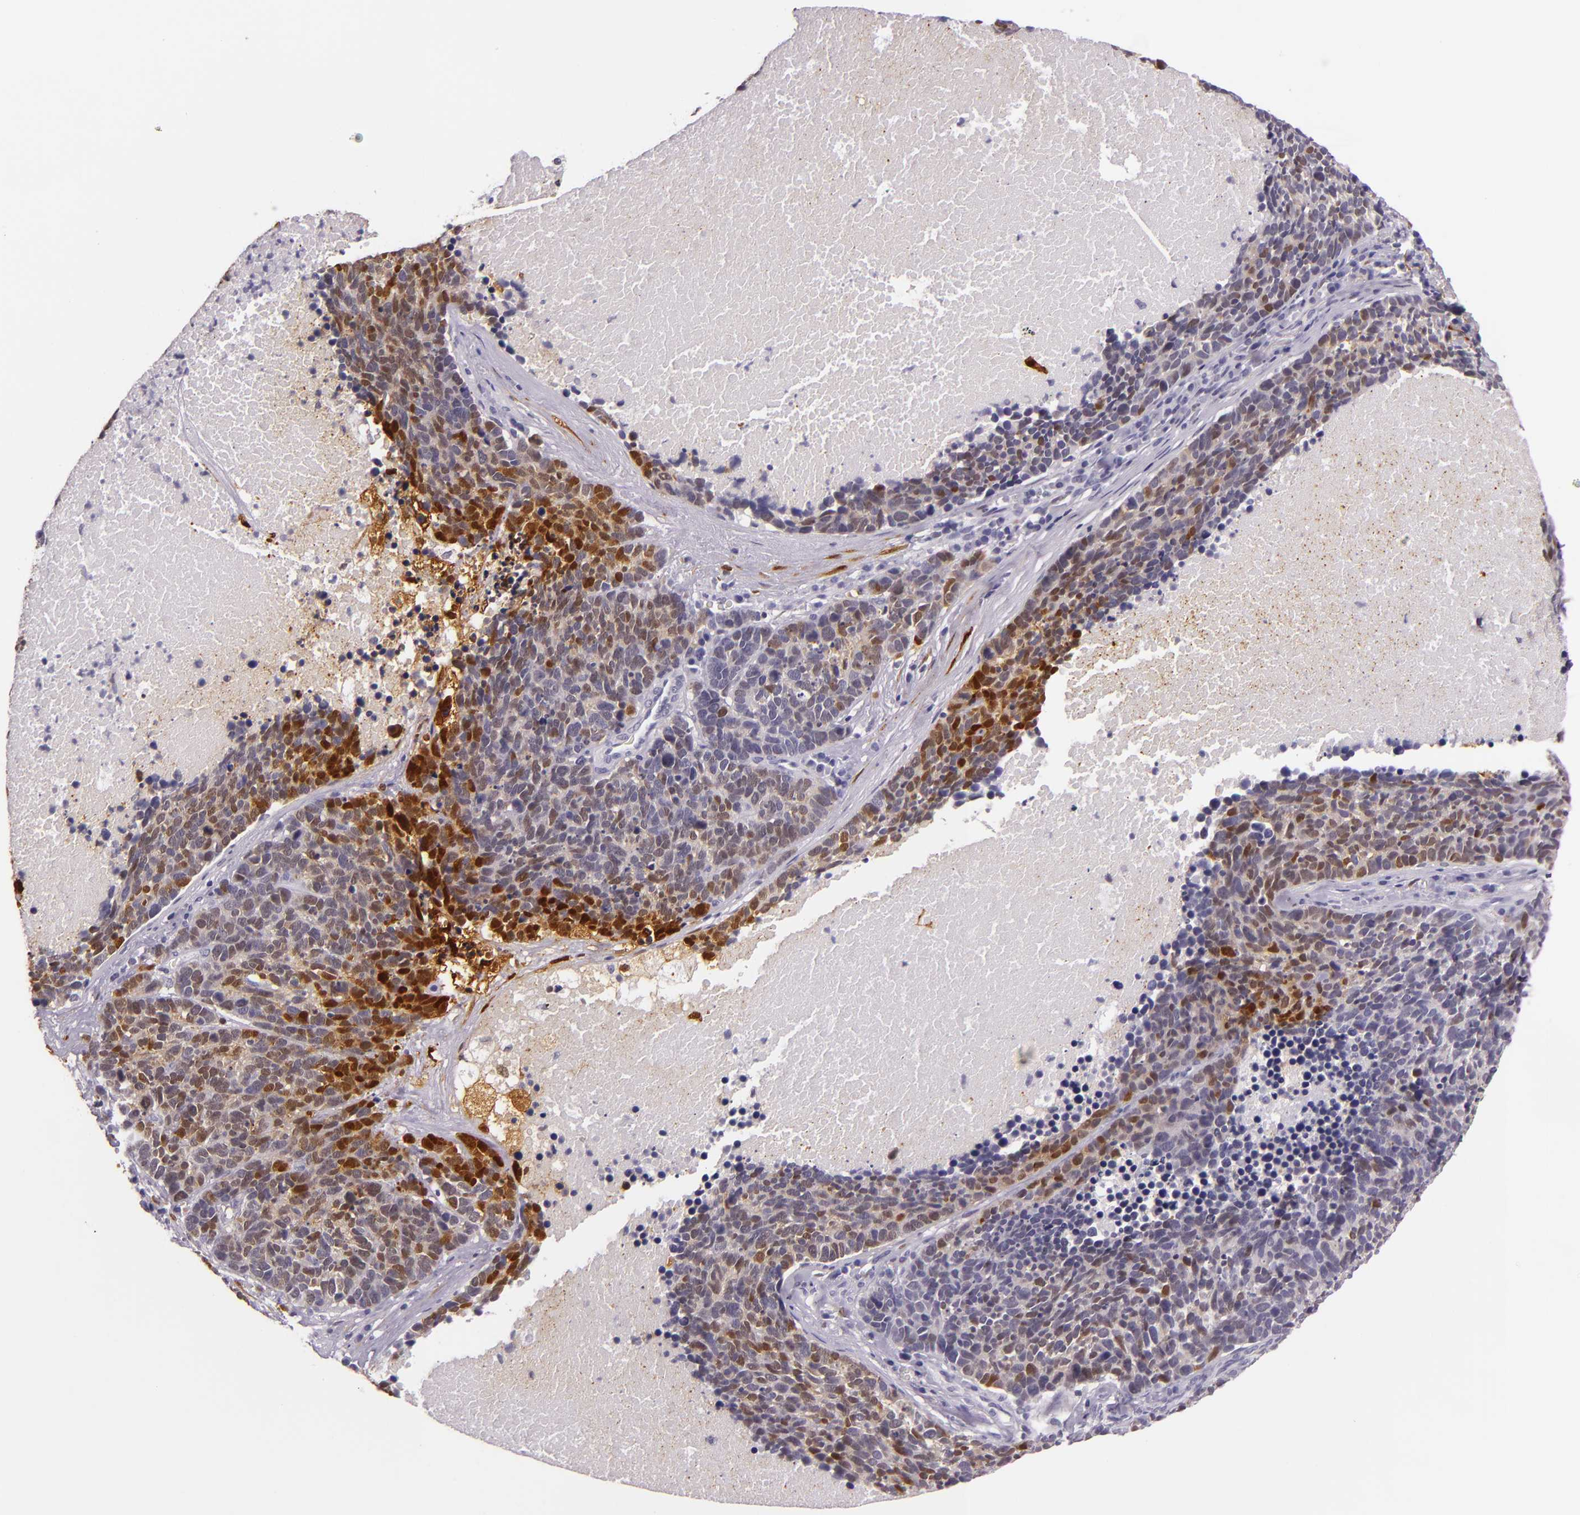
{"staining": {"intensity": "strong", "quantity": "25%-75%", "location": "nuclear"}, "tissue": "lung cancer", "cell_type": "Tumor cells", "image_type": "cancer", "snomed": [{"axis": "morphology", "description": "Neoplasm, malignant, NOS"}, {"axis": "topography", "description": "Lung"}], "caption": "Immunohistochemistry (IHC) (DAB) staining of lung cancer (neoplasm (malignant)) demonstrates strong nuclear protein expression in approximately 25%-75% of tumor cells.", "gene": "MT1A", "patient": {"sex": "female", "age": 75}}